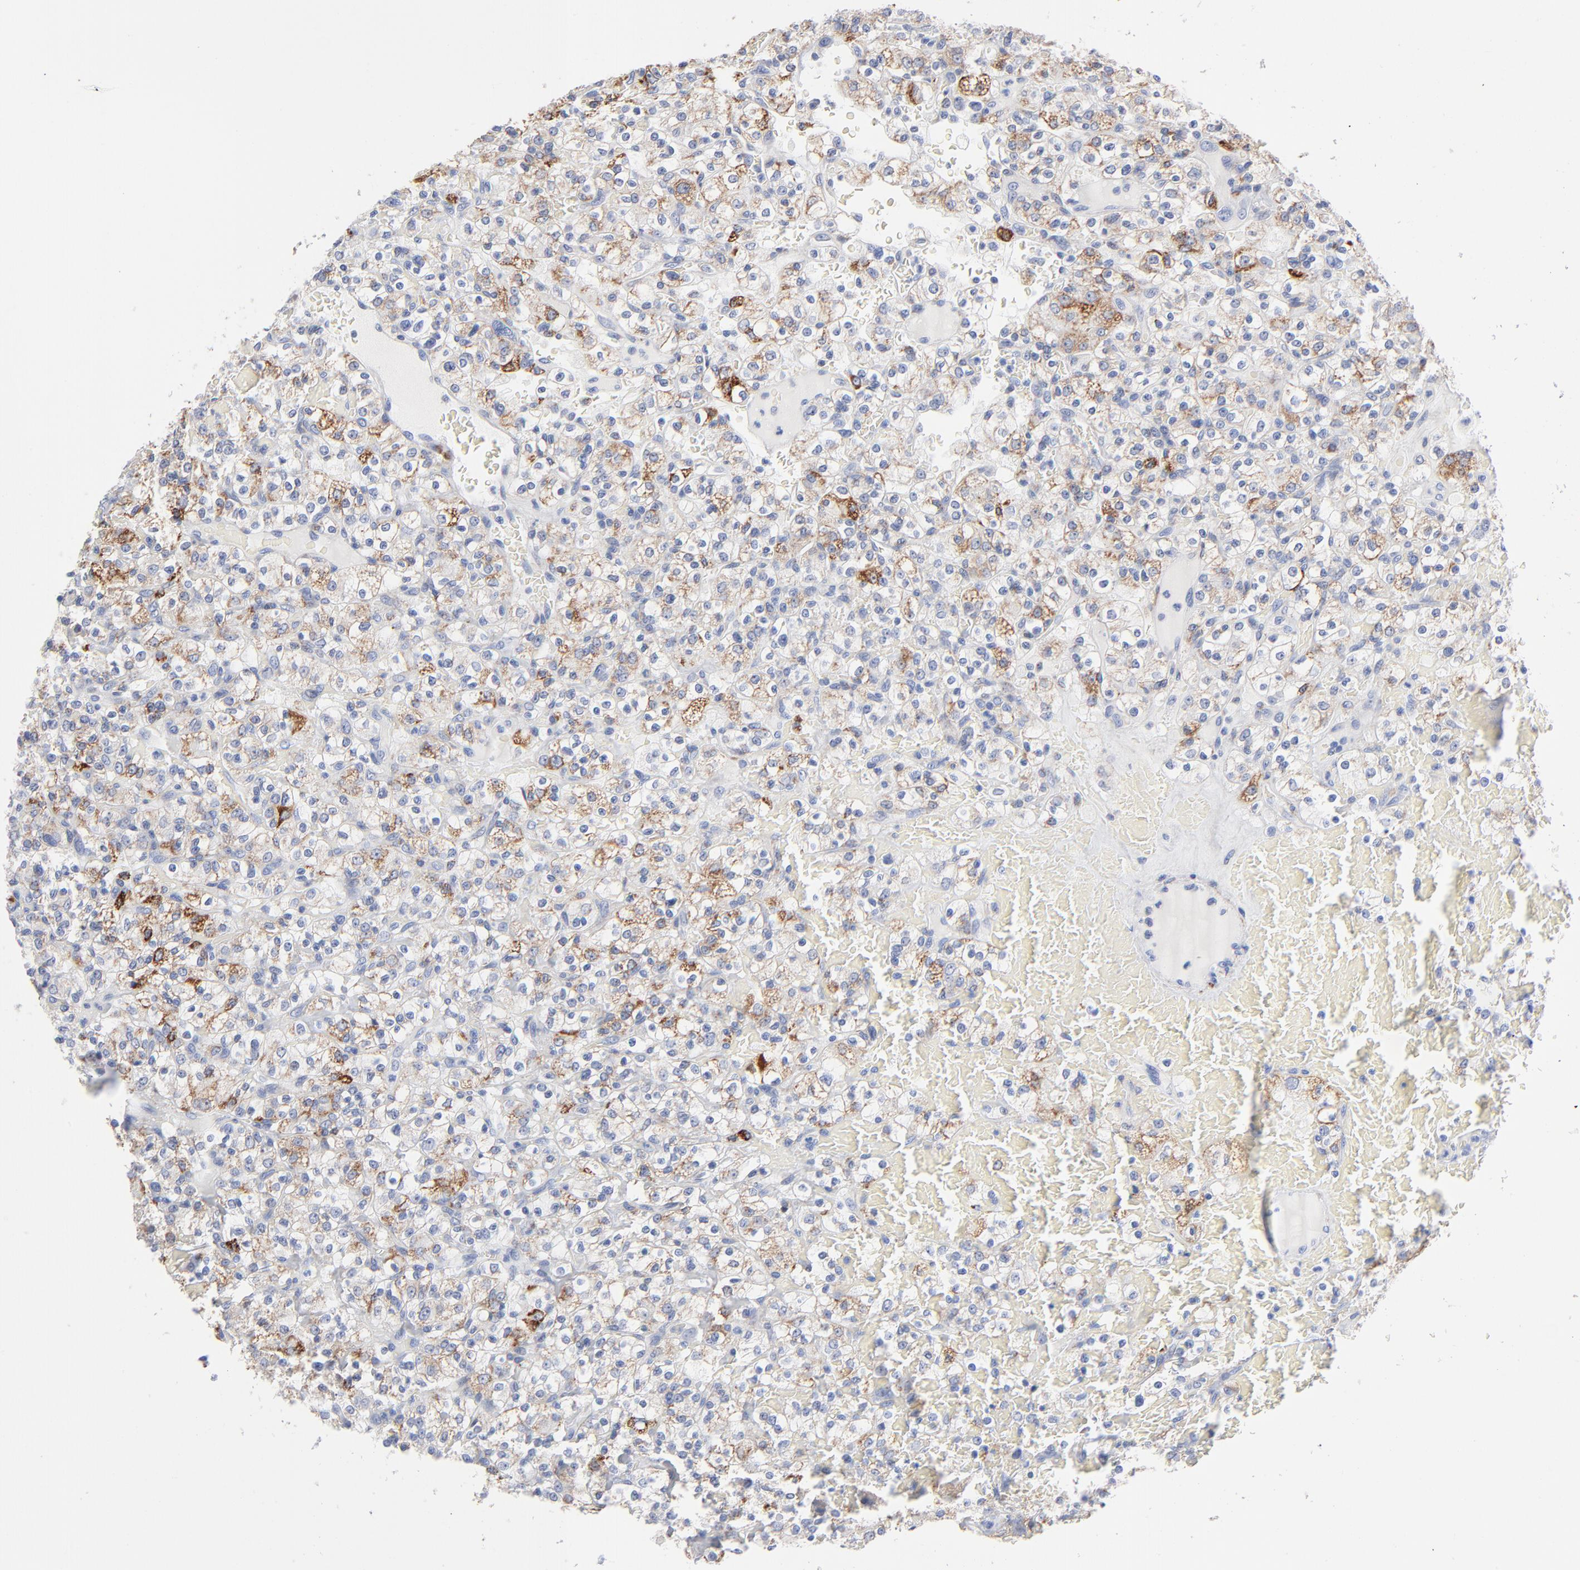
{"staining": {"intensity": "weak", "quantity": "<25%", "location": "cytoplasmic/membranous"}, "tissue": "renal cancer", "cell_type": "Tumor cells", "image_type": "cancer", "snomed": [{"axis": "morphology", "description": "Normal tissue, NOS"}, {"axis": "morphology", "description": "Adenocarcinoma, NOS"}, {"axis": "topography", "description": "Kidney"}], "caption": "IHC image of human renal cancer (adenocarcinoma) stained for a protein (brown), which exhibits no positivity in tumor cells. Nuclei are stained in blue.", "gene": "CHCHD10", "patient": {"sex": "female", "age": 72}}